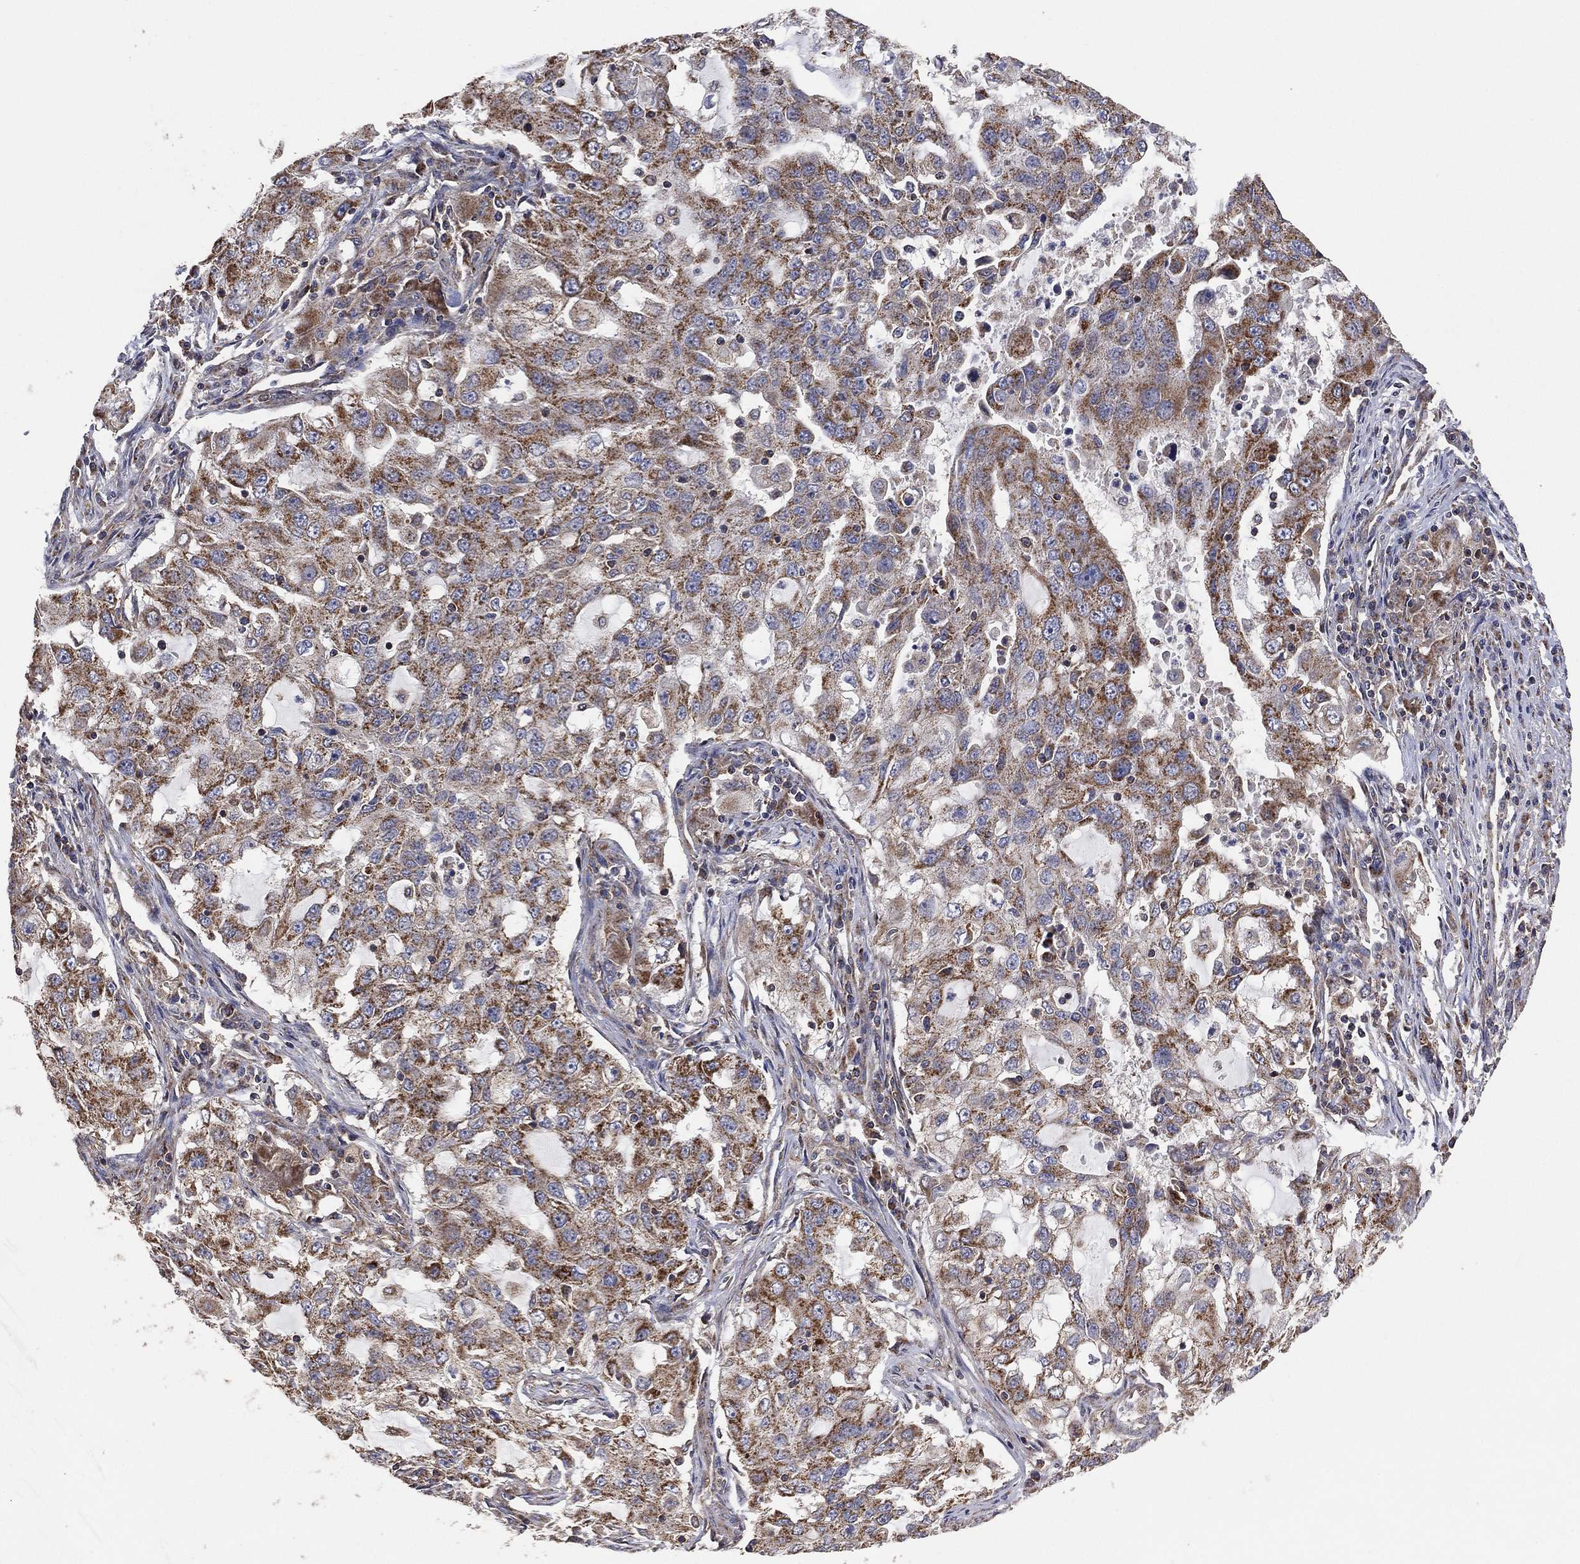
{"staining": {"intensity": "moderate", "quantity": "25%-75%", "location": "cytoplasmic/membranous"}, "tissue": "lung cancer", "cell_type": "Tumor cells", "image_type": "cancer", "snomed": [{"axis": "morphology", "description": "Adenocarcinoma, NOS"}, {"axis": "topography", "description": "Lung"}], "caption": "Adenocarcinoma (lung) was stained to show a protein in brown. There is medium levels of moderate cytoplasmic/membranous positivity in about 25%-75% of tumor cells.", "gene": "LIMD1", "patient": {"sex": "female", "age": 61}}